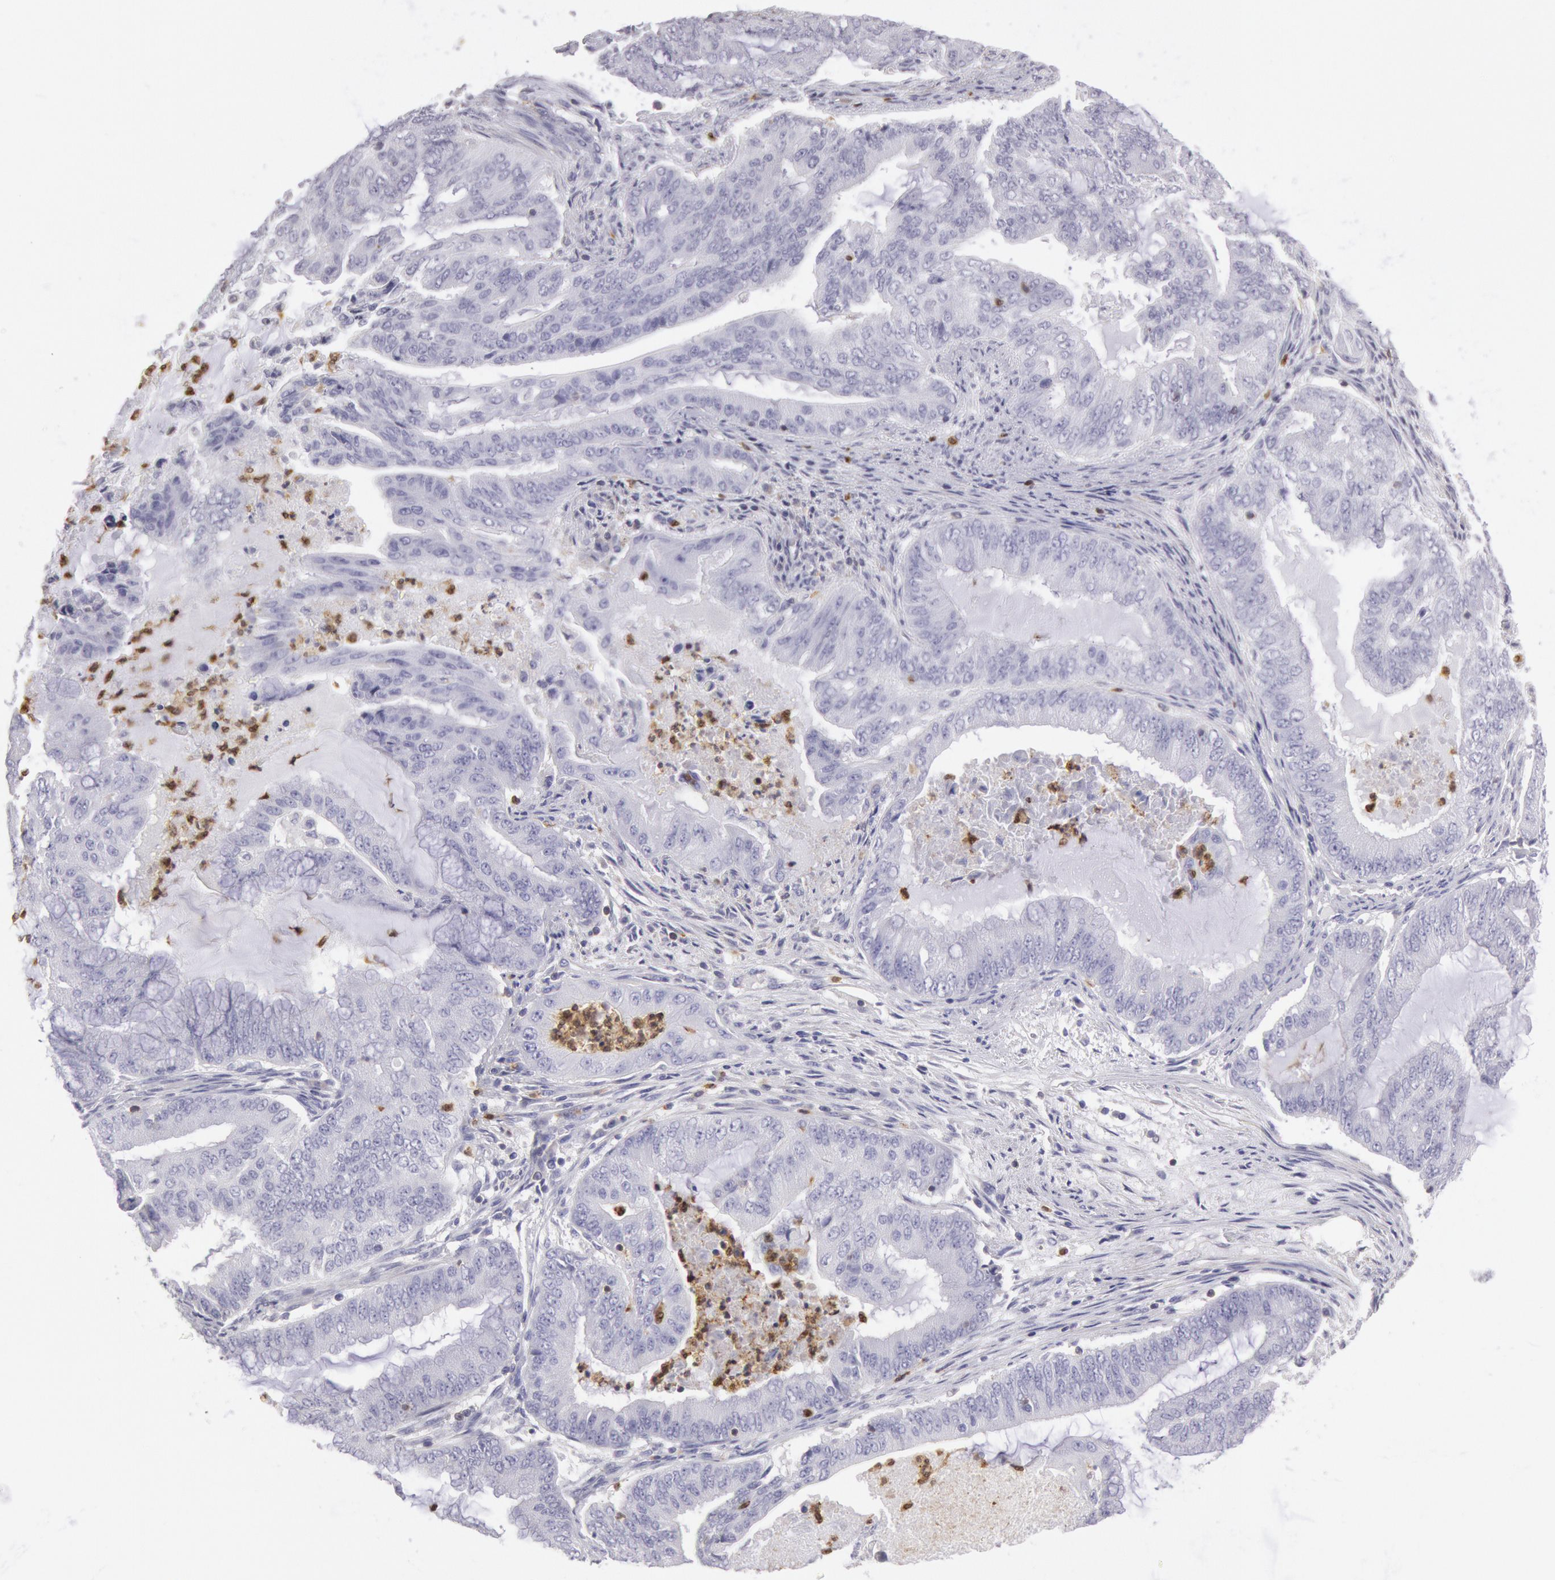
{"staining": {"intensity": "negative", "quantity": "none", "location": "none"}, "tissue": "endometrial cancer", "cell_type": "Tumor cells", "image_type": "cancer", "snomed": [{"axis": "morphology", "description": "Adenocarcinoma, NOS"}, {"axis": "topography", "description": "Endometrium"}], "caption": "A high-resolution image shows IHC staining of adenocarcinoma (endometrial), which demonstrates no significant staining in tumor cells. (Brightfield microscopy of DAB immunohistochemistry at high magnification).", "gene": "RAB27A", "patient": {"sex": "female", "age": 63}}